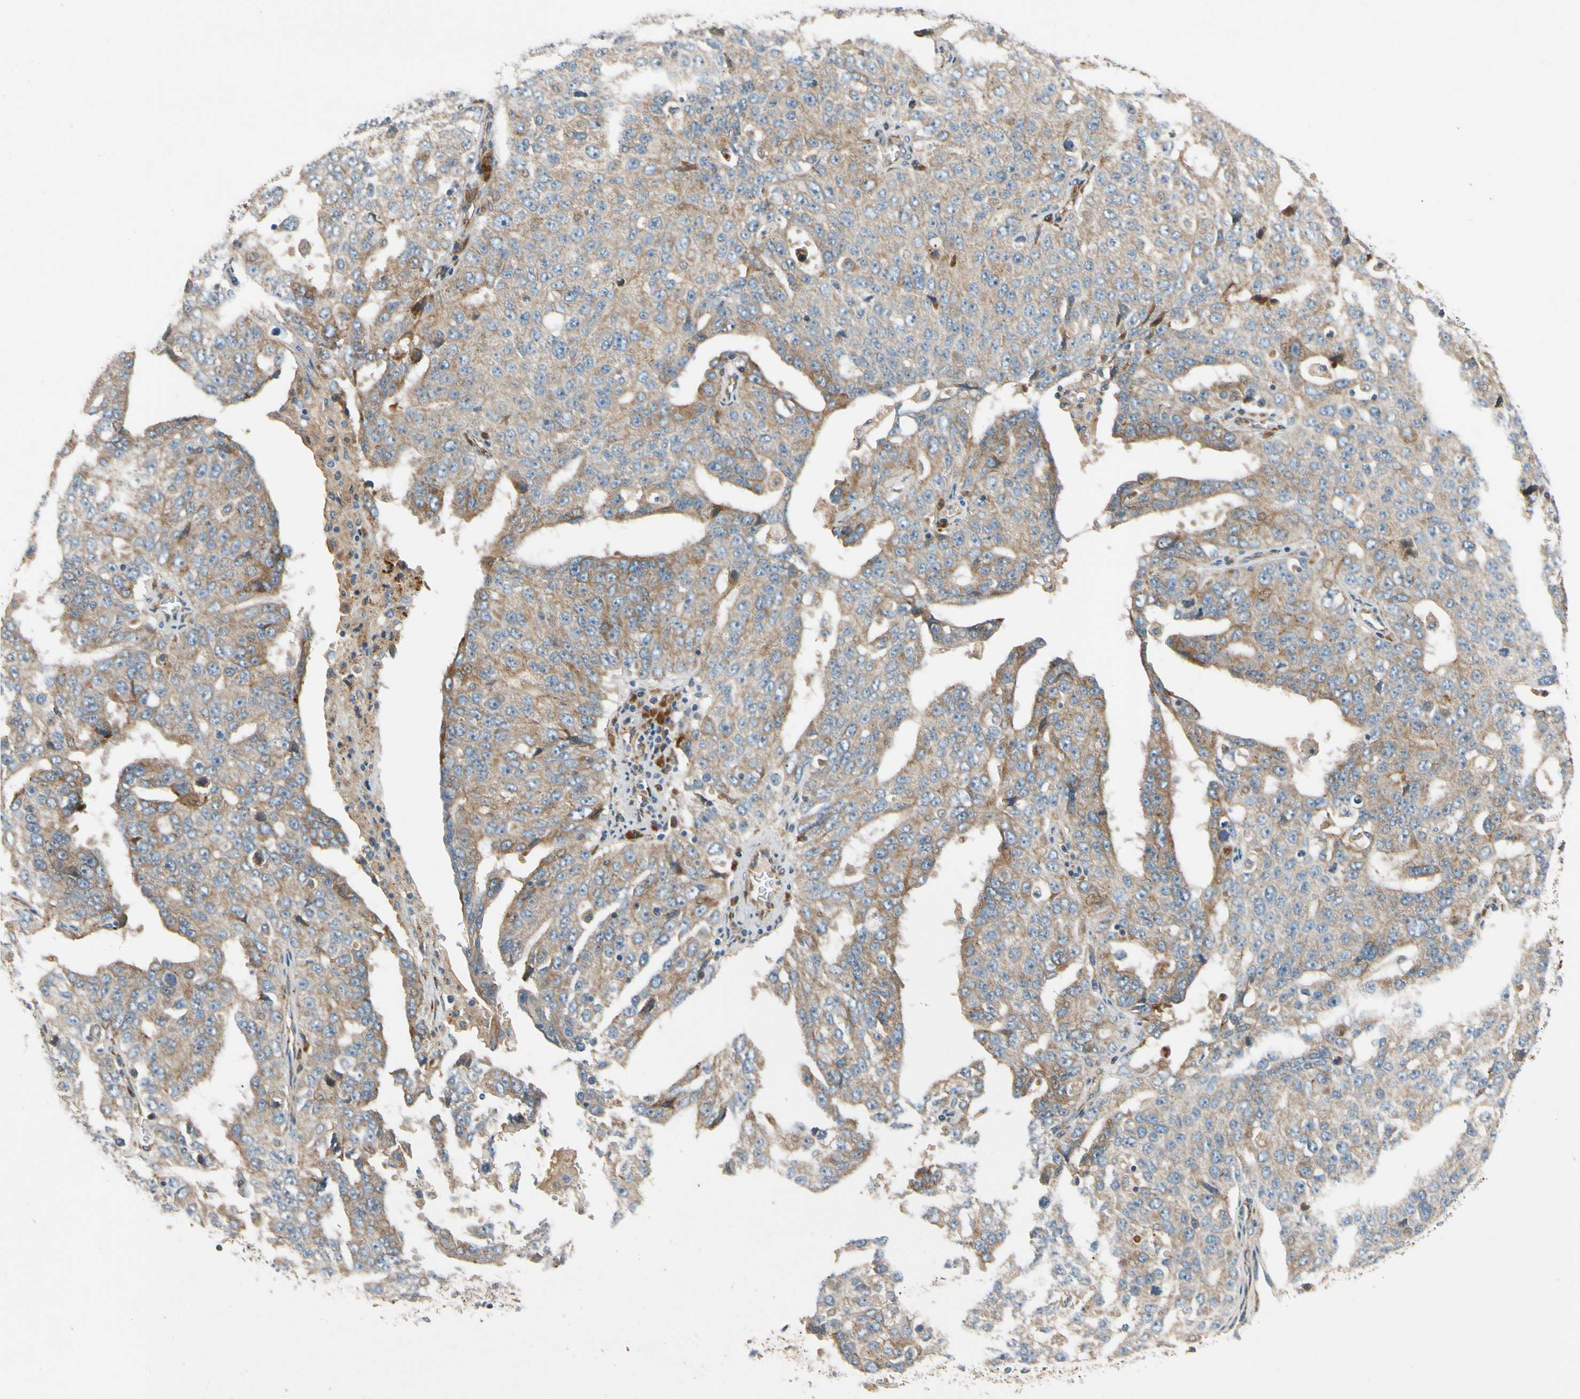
{"staining": {"intensity": "moderate", "quantity": ">75%", "location": "cytoplasmic/membranous"}, "tissue": "ovarian cancer", "cell_type": "Tumor cells", "image_type": "cancer", "snomed": [{"axis": "morphology", "description": "Carcinoma, endometroid"}, {"axis": "topography", "description": "Ovary"}], "caption": "Brown immunohistochemical staining in human endometroid carcinoma (ovarian) shows moderate cytoplasmic/membranous staining in about >75% of tumor cells. The staining was performed using DAB, with brown indicating positive protein expression. Nuclei are stained blue with hematoxylin.", "gene": "MST1R", "patient": {"sex": "female", "age": 62}}